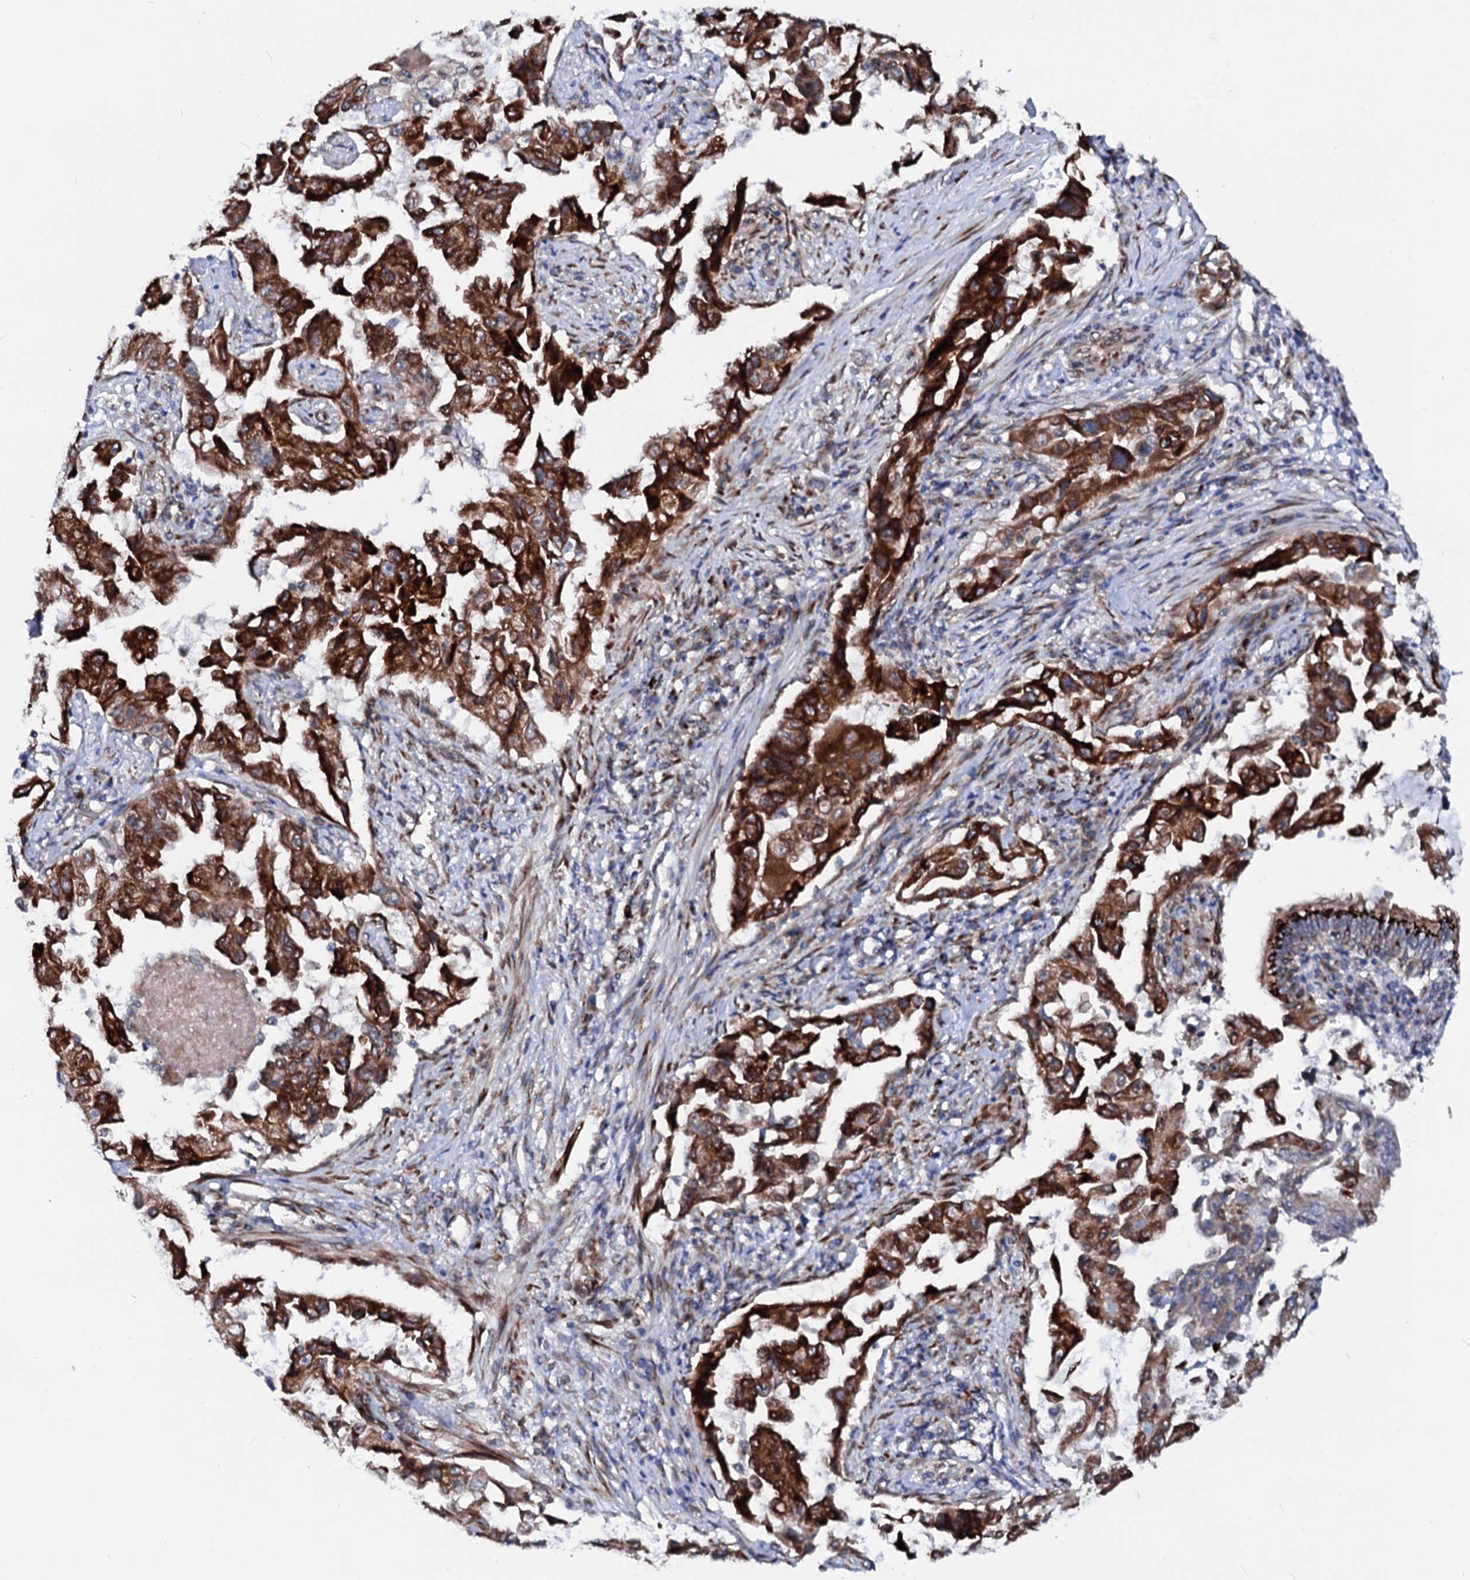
{"staining": {"intensity": "strong", "quantity": ">75%", "location": "cytoplasmic/membranous"}, "tissue": "lung cancer", "cell_type": "Tumor cells", "image_type": "cancer", "snomed": [{"axis": "morphology", "description": "Adenocarcinoma, NOS"}, {"axis": "topography", "description": "Lung"}], "caption": "Immunohistochemical staining of lung adenocarcinoma reveals strong cytoplasmic/membranous protein positivity in about >75% of tumor cells.", "gene": "TMCO3", "patient": {"sex": "female", "age": 51}}